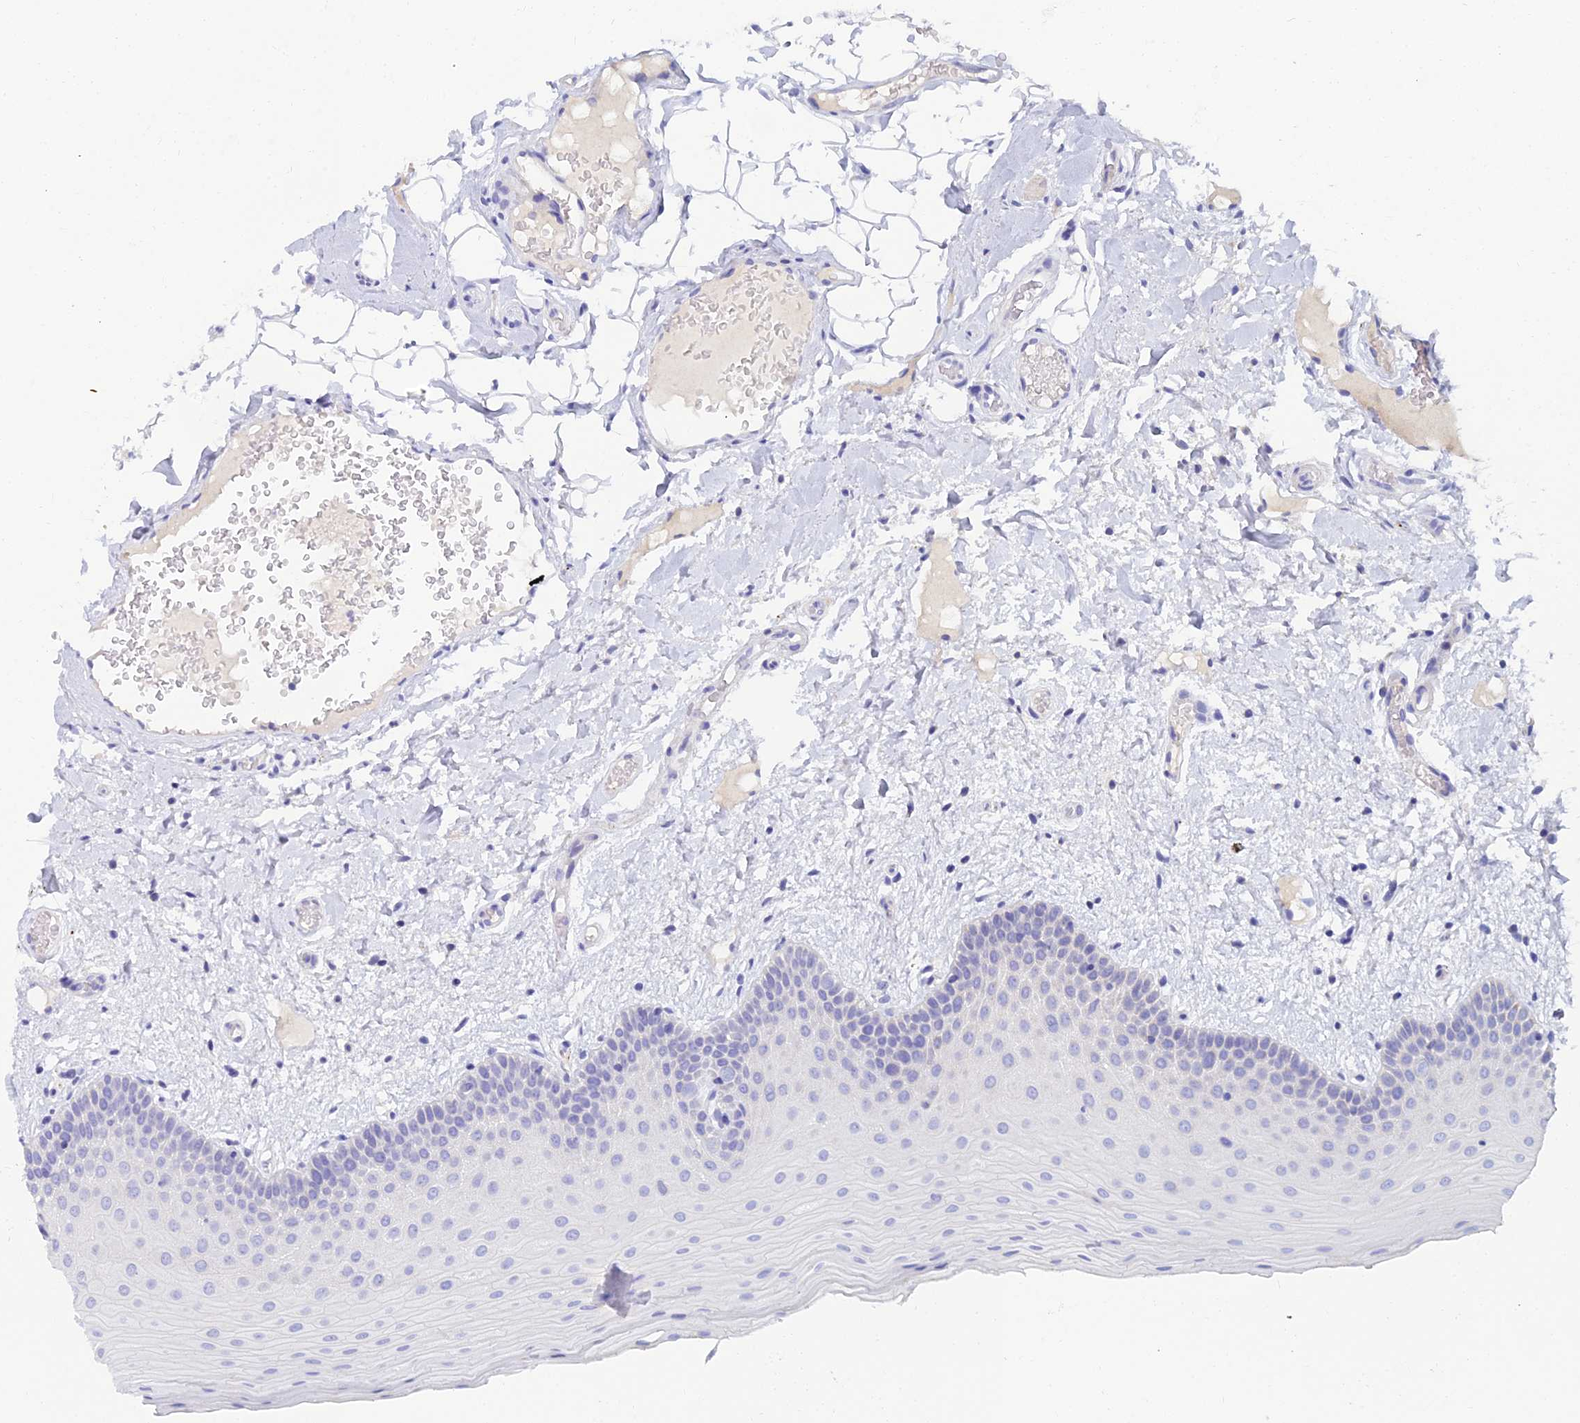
{"staining": {"intensity": "negative", "quantity": "none", "location": "none"}, "tissue": "oral mucosa", "cell_type": "Squamous epithelial cells", "image_type": "normal", "snomed": [{"axis": "morphology", "description": "Normal tissue, NOS"}, {"axis": "topography", "description": "Oral tissue"}, {"axis": "topography", "description": "Tounge, NOS"}], "caption": "The micrograph displays no significant expression in squamous epithelial cells of oral mucosa.", "gene": "NPY", "patient": {"sex": "male", "age": 47}}